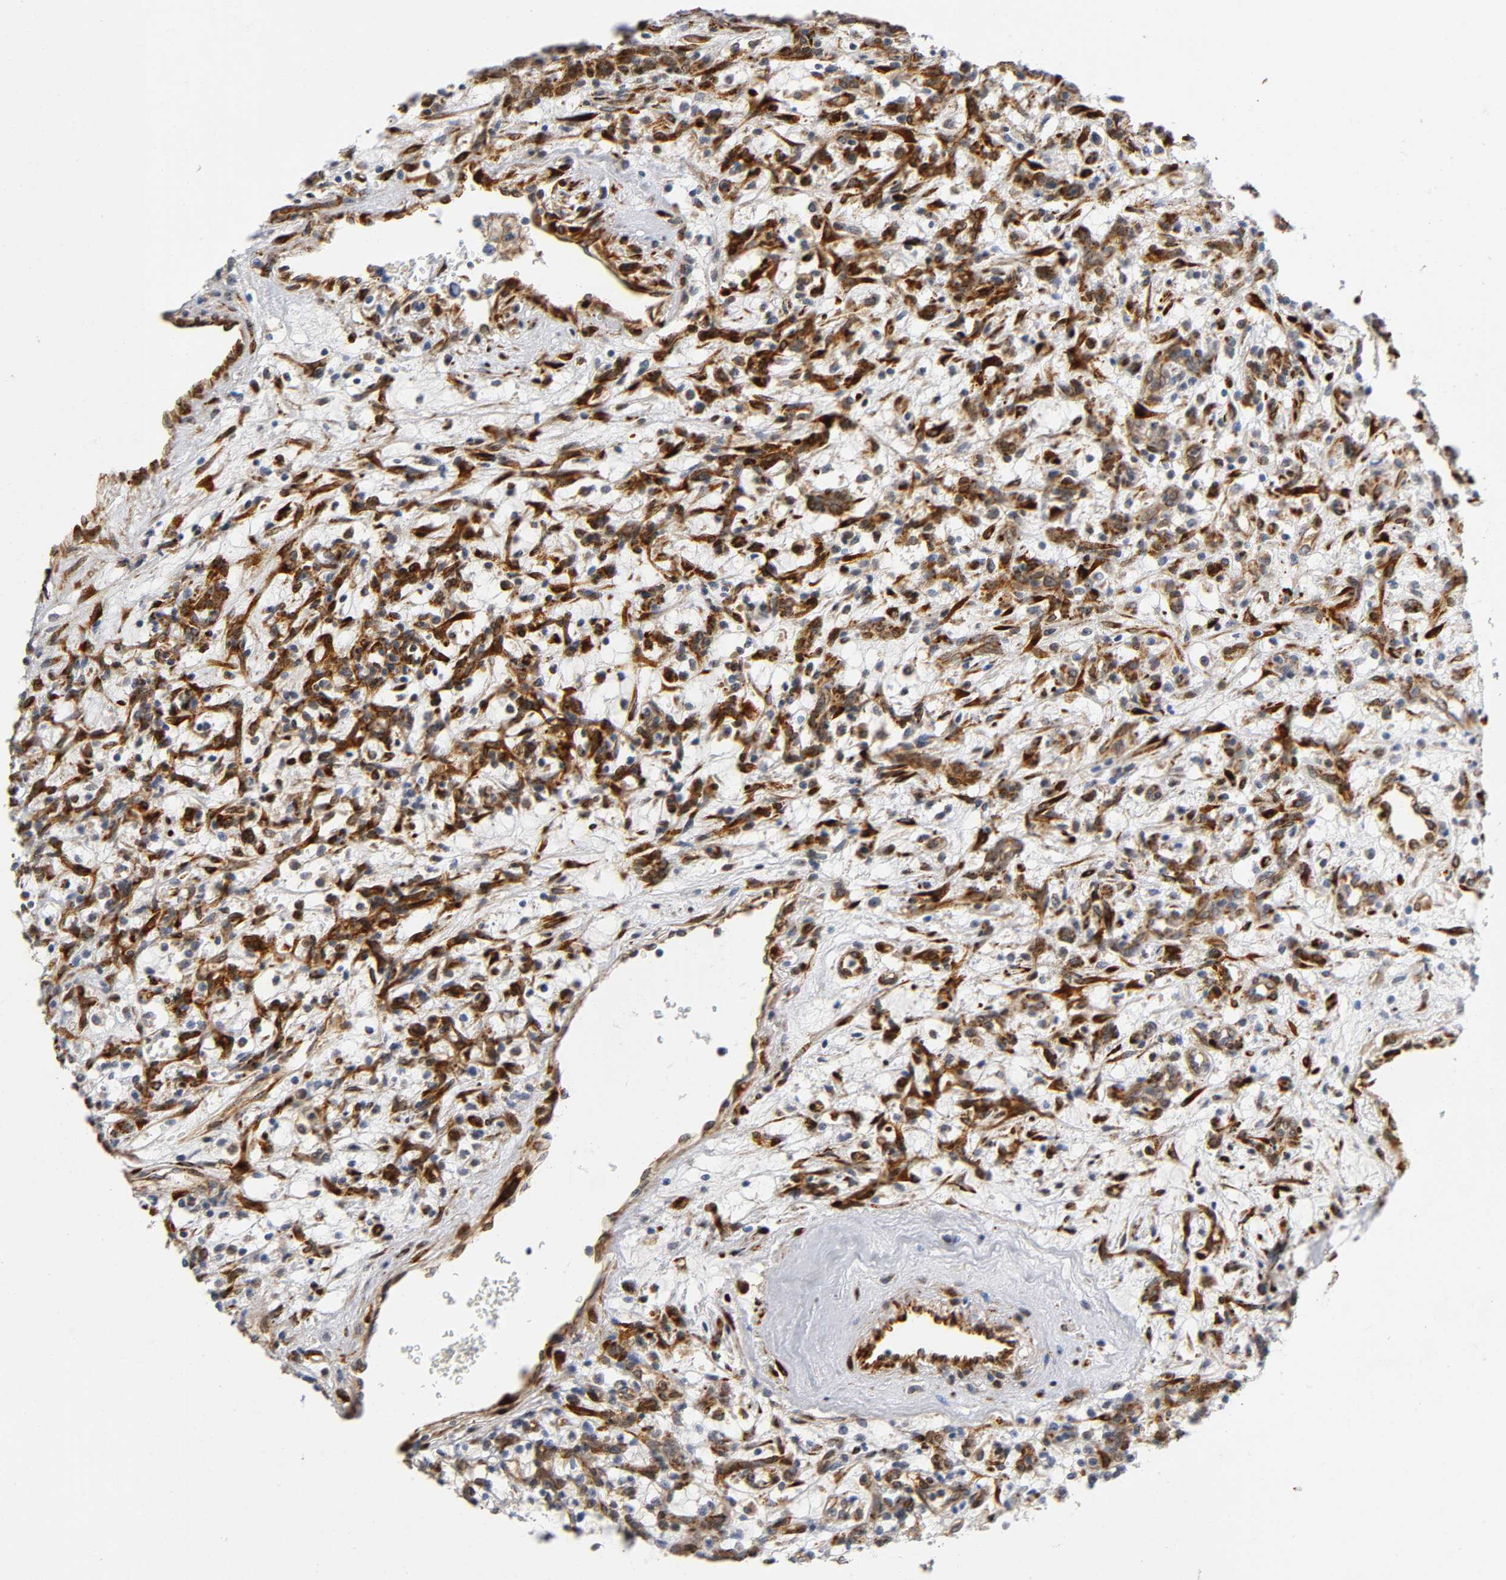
{"staining": {"intensity": "moderate", "quantity": ">75%", "location": "cytoplasmic/membranous"}, "tissue": "renal cancer", "cell_type": "Tumor cells", "image_type": "cancer", "snomed": [{"axis": "morphology", "description": "Adenocarcinoma, NOS"}, {"axis": "topography", "description": "Kidney"}], "caption": "A medium amount of moderate cytoplasmic/membranous expression is present in about >75% of tumor cells in adenocarcinoma (renal) tissue.", "gene": "SOS2", "patient": {"sex": "female", "age": 57}}